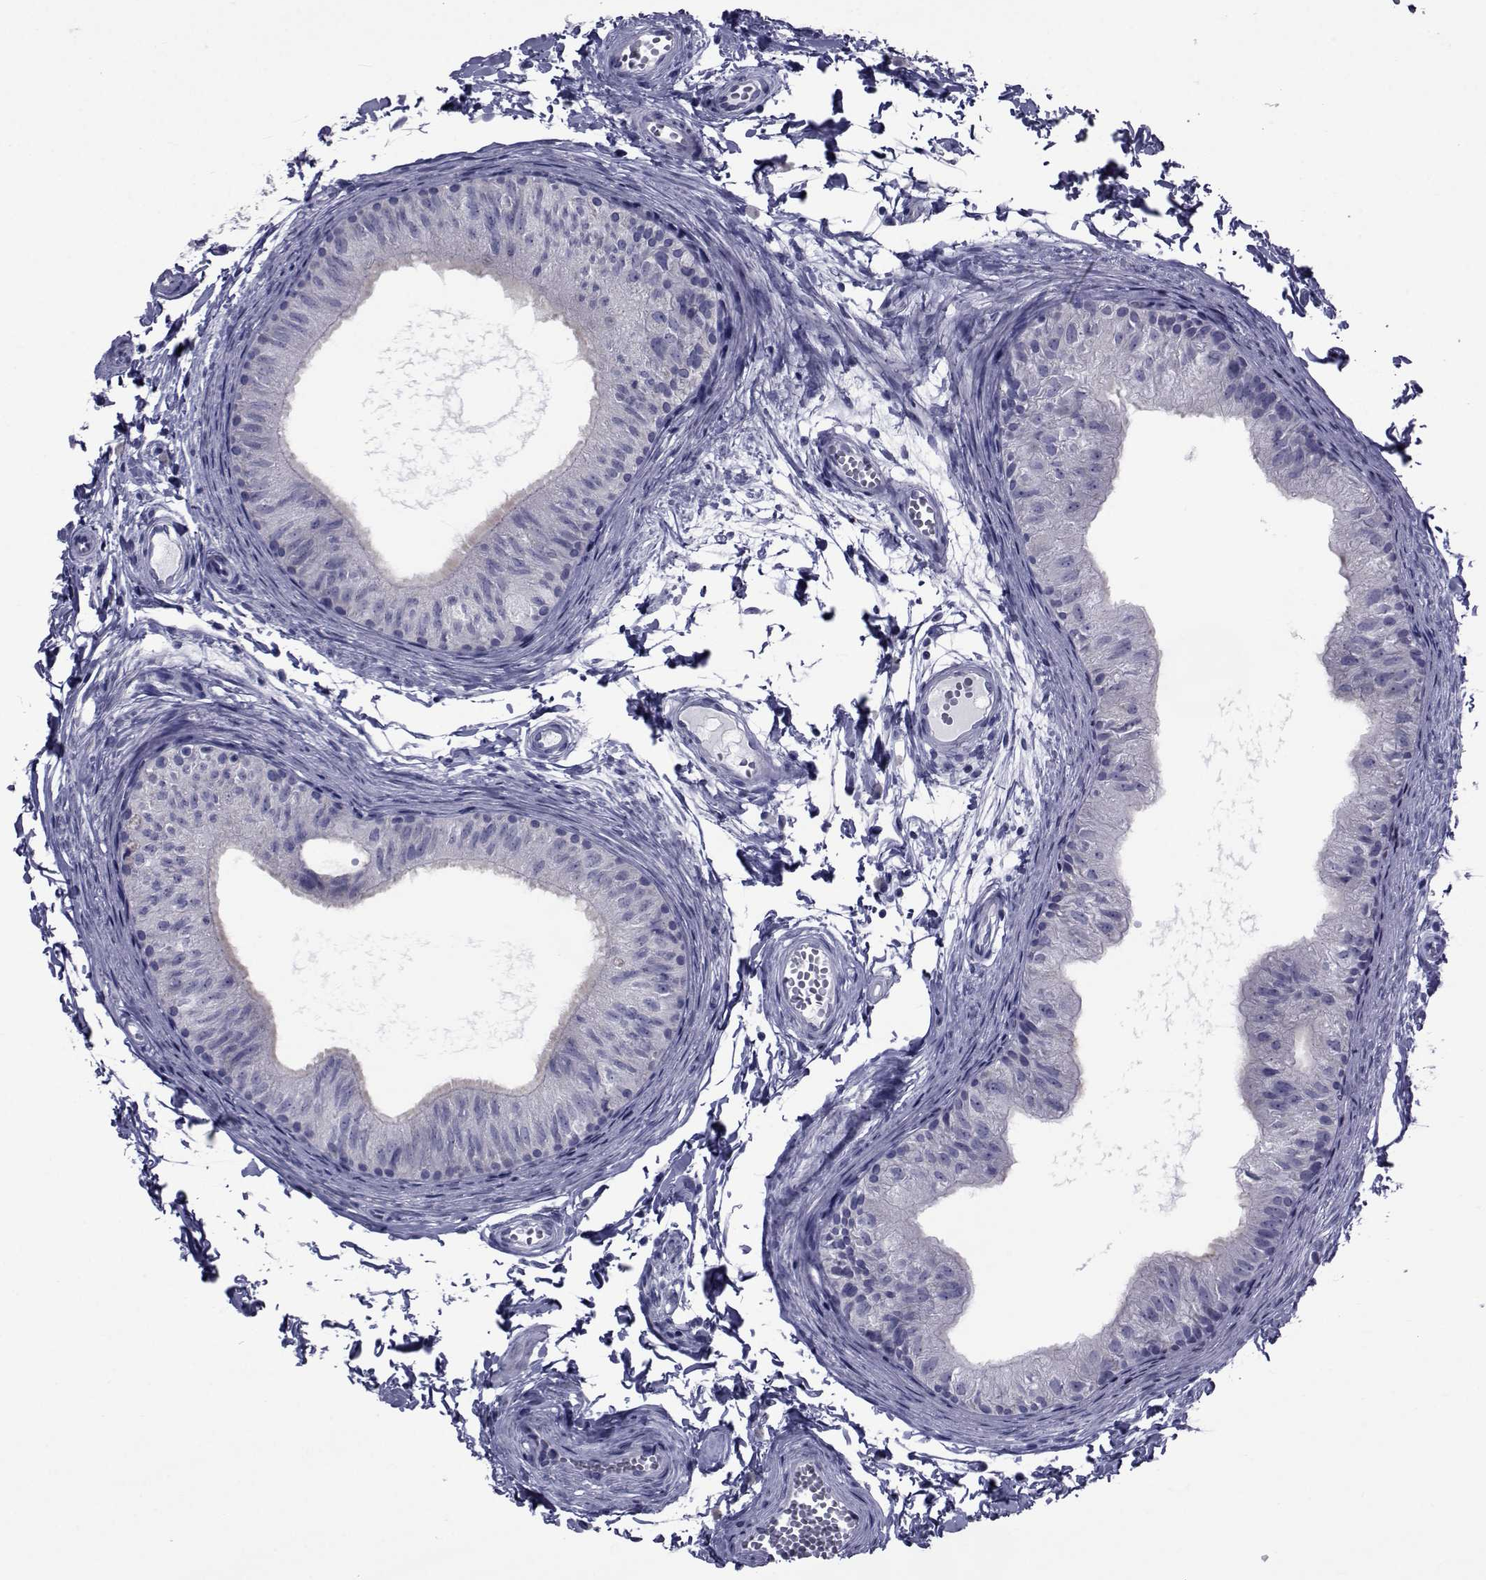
{"staining": {"intensity": "negative", "quantity": "none", "location": "none"}, "tissue": "epididymis", "cell_type": "Glandular cells", "image_type": "normal", "snomed": [{"axis": "morphology", "description": "Normal tissue, NOS"}, {"axis": "topography", "description": "Epididymis"}], "caption": "High magnification brightfield microscopy of unremarkable epididymis stained with DAB (3,3'-diaminobenzidine) (brown) and counterstained with hematoxylin (blue): glandular cells show no significant expression.", "gene": "GKAP1", "patient": {"sex": "male", "age": 22}}